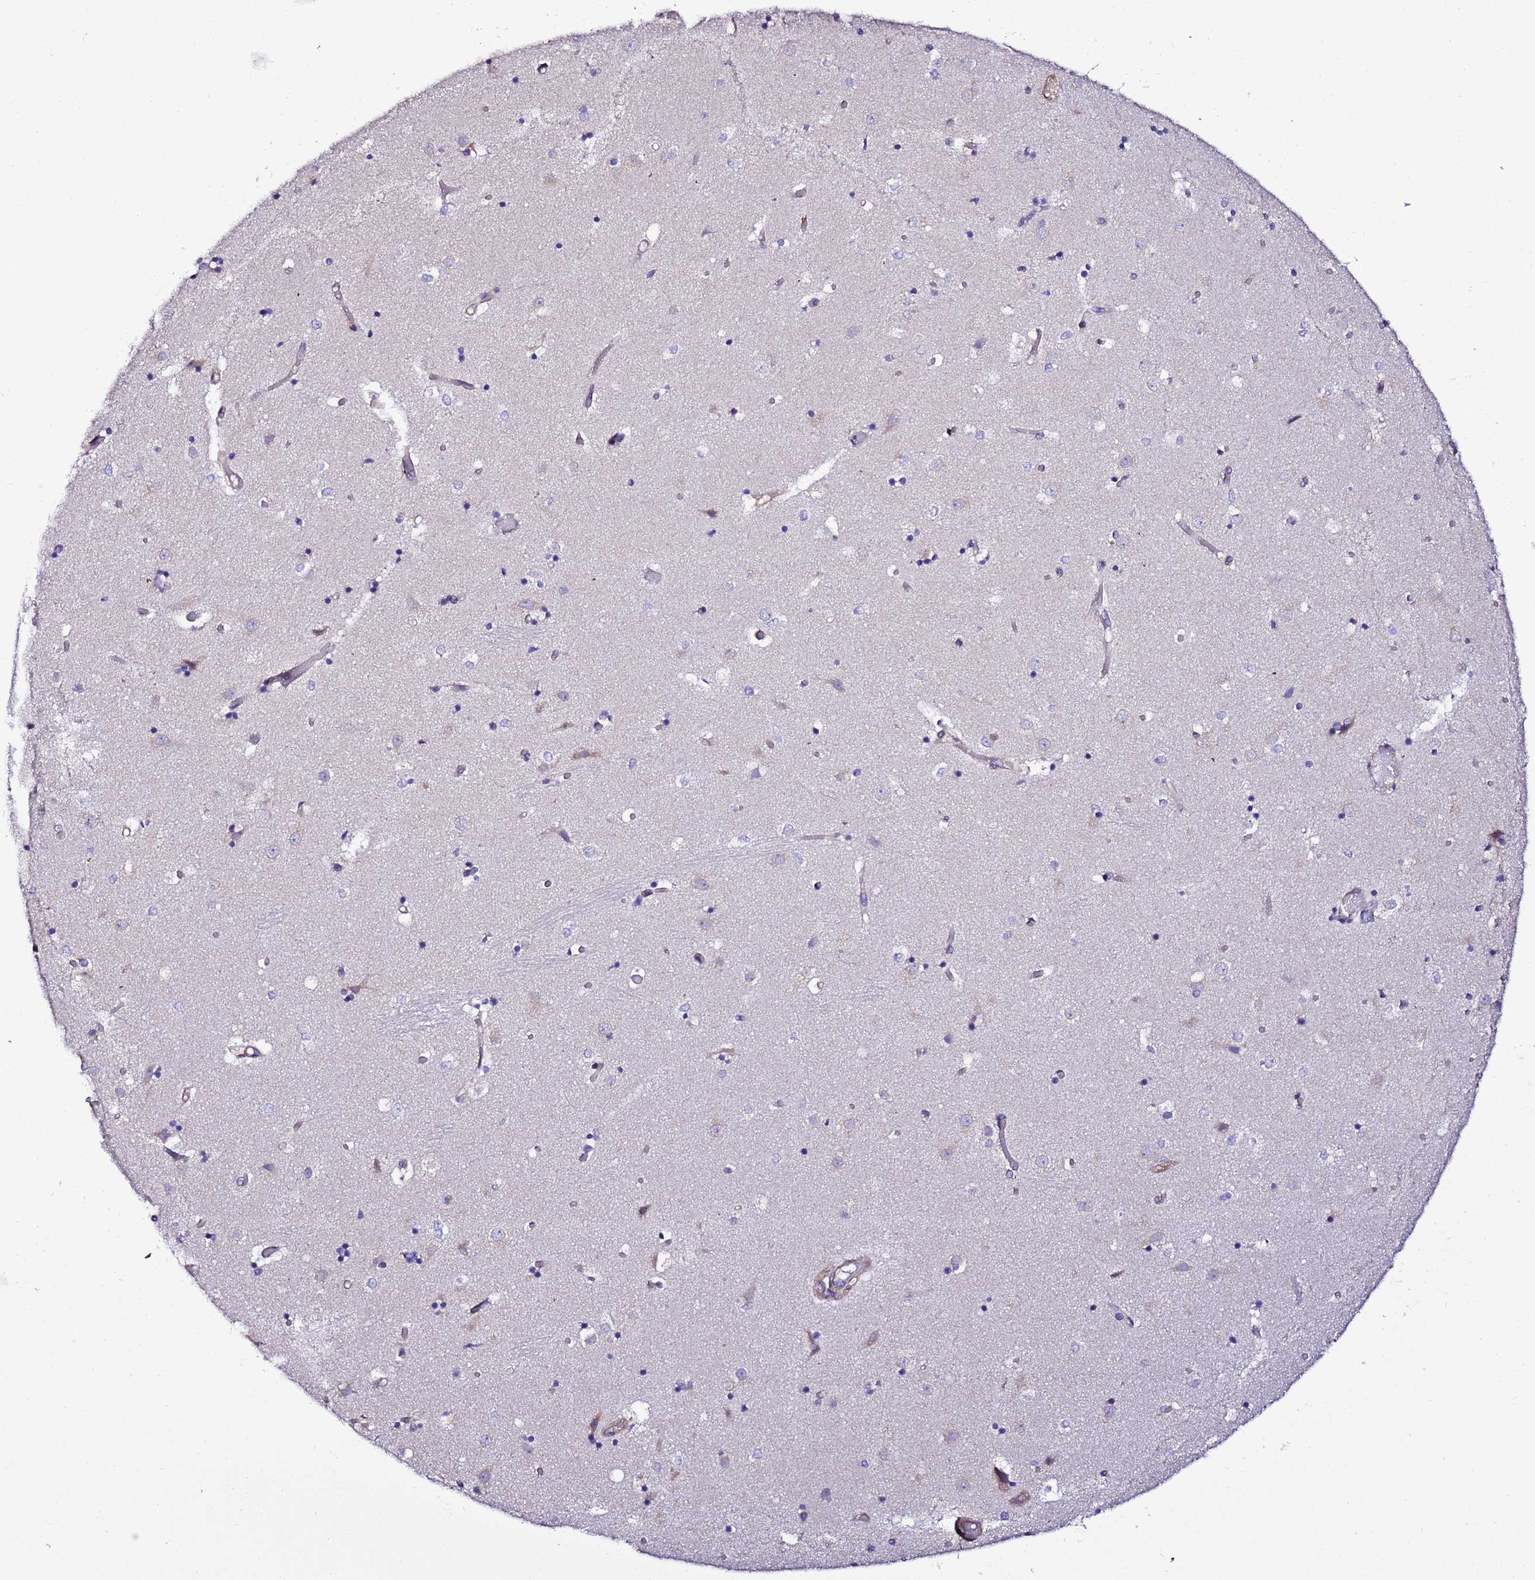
{"staining": {"intensity": "negative", "quantity": "none", "location": "none"}, "tissue": "caudate", "cell_type": "Glial cells", "image_type": "normal", "snomed": [{"axis": "morphology", "description": "Normal tissue, NOS"}, {"axis": "topography", "description": "Lateral ventricle wall"}], "caption": "DAB (3,3'-diaminobenzidine) immunohistochemical staining of benign human caudate exhibits no significant staining in glial cells.", "gene": "JRKL", "patient": {"sex": "female", "age": 52}}